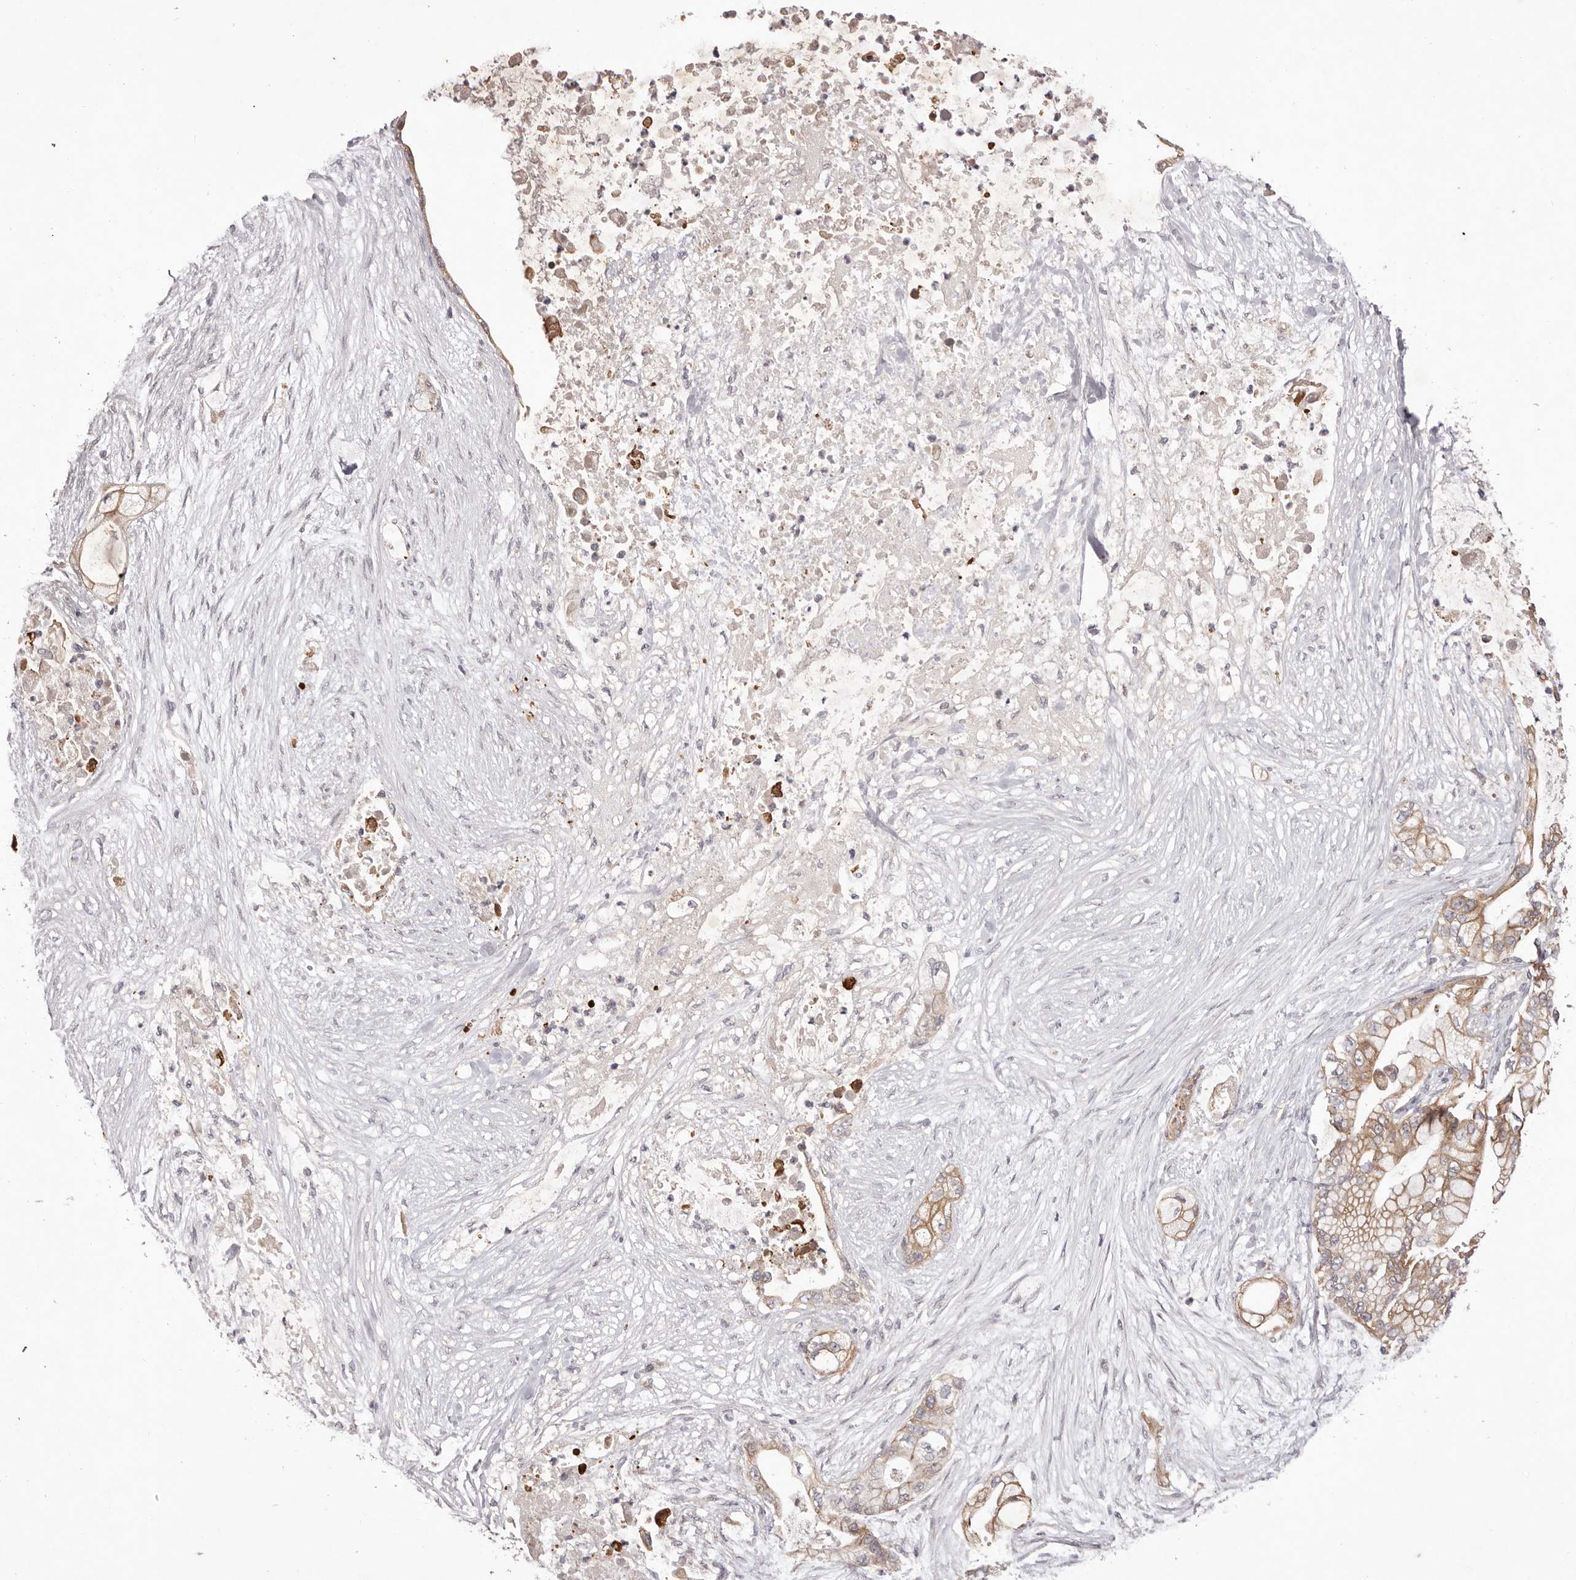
{"staining": {"intensity": "weak", "quantity": ">75%", "location": "cytoplasmic/membranous"}, "tissue": "pancreatic cancer", "cell_type": "Tumor cells", "image_type": "cancer", "snomed": [{"axis": "morphology", "description": "Adenocarcinoma, NOS"}, {"axis": "topography", "description": "Pancreas"}], "caption": "Immunohistochemical staining of adenocarcinoma (pancreatic) displays low levels of weak cytoplasmic/membranous positivity in about >75% of tumor cells.", "gene": "PNRC1", "patient": {"sex": "male", "age": 53}}